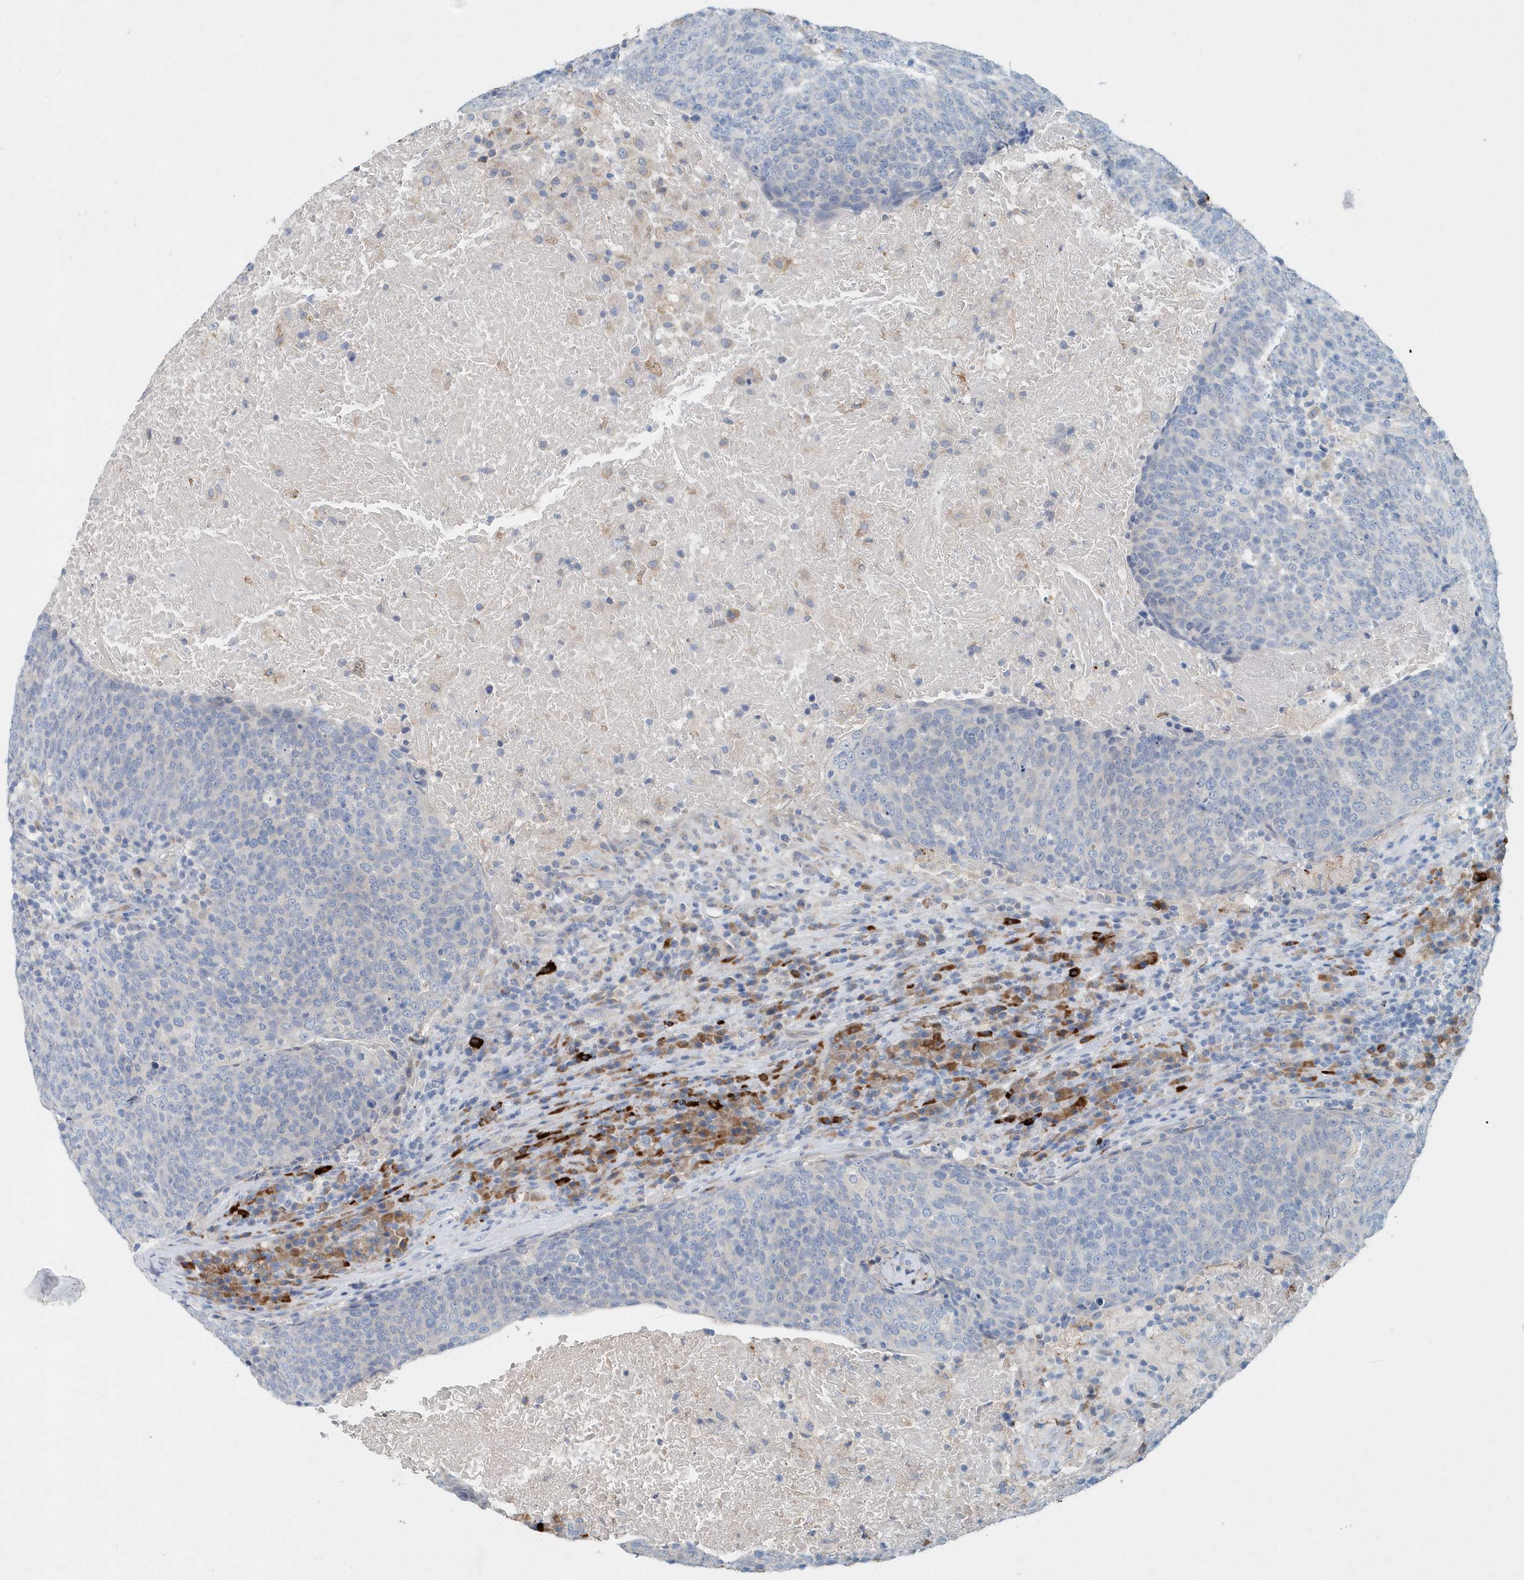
{"staining": {"intensity": "negative", "quantity": "none", "location": "none"}, "tissue": "head and neck cancer", "cell_type": "Tumor cells", "image_type": "cancer", "snomed": [{"axis": "morphology", "description": "Squamous cell carcinoma, NOS"}, {"axis": "morphology", "description": "Squamous cell carcinoma, metastatic, NOS"}, {"axis": "topography", "description": "Lymph node"}, {"axis": "topography", "description": "Head-Neck"}], "caption": "High power microscopy photomicrograph of an immunohistochemistry (IHC) photomicrograph of head and neck squamous cell carcinoma, revealing no significant expression in tumor cells. (DAB (3,3'-diaminobenzidine) immunohistochemistry (IHC), high magnification).", "gene": "PFN2", "patient": {"sex": "male", "age": 62}}